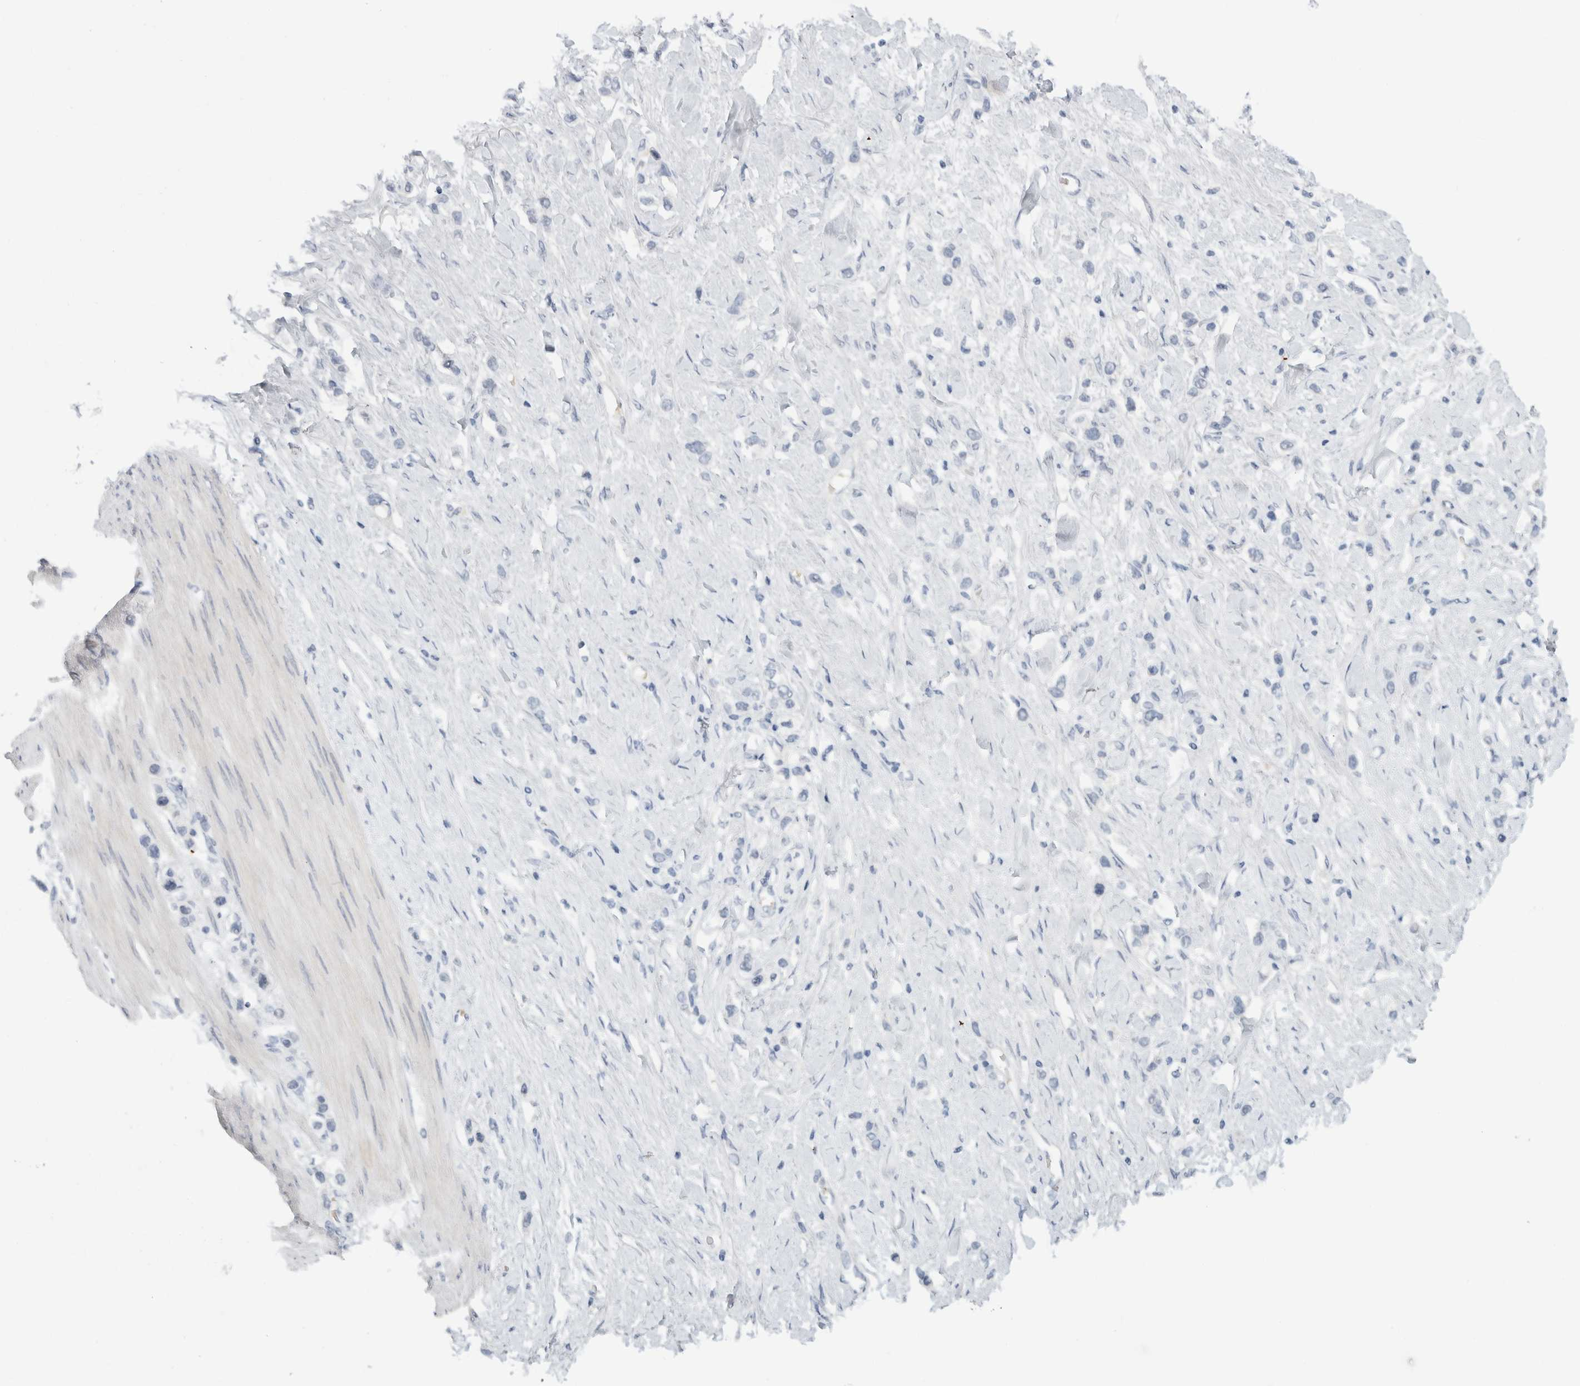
{"staining": {"intensity": "negative", "quantity": "none", "location": "none"}, "tissue": "stomach cancer", "cell_type": "Tumor cells", "image_type": "cancer", "snomed": [{"axis": "morphology", "description": "Adenocarcinoma, NOS"}, {"axis": "topography", "description": "Stomach"}], "caption": "The photomicrograph shows no staining of tumor cells in stomach cancer (adenocarcinoma).", "gene": "FMR1NB", "patient": {"sex": "female", "age": 65}}